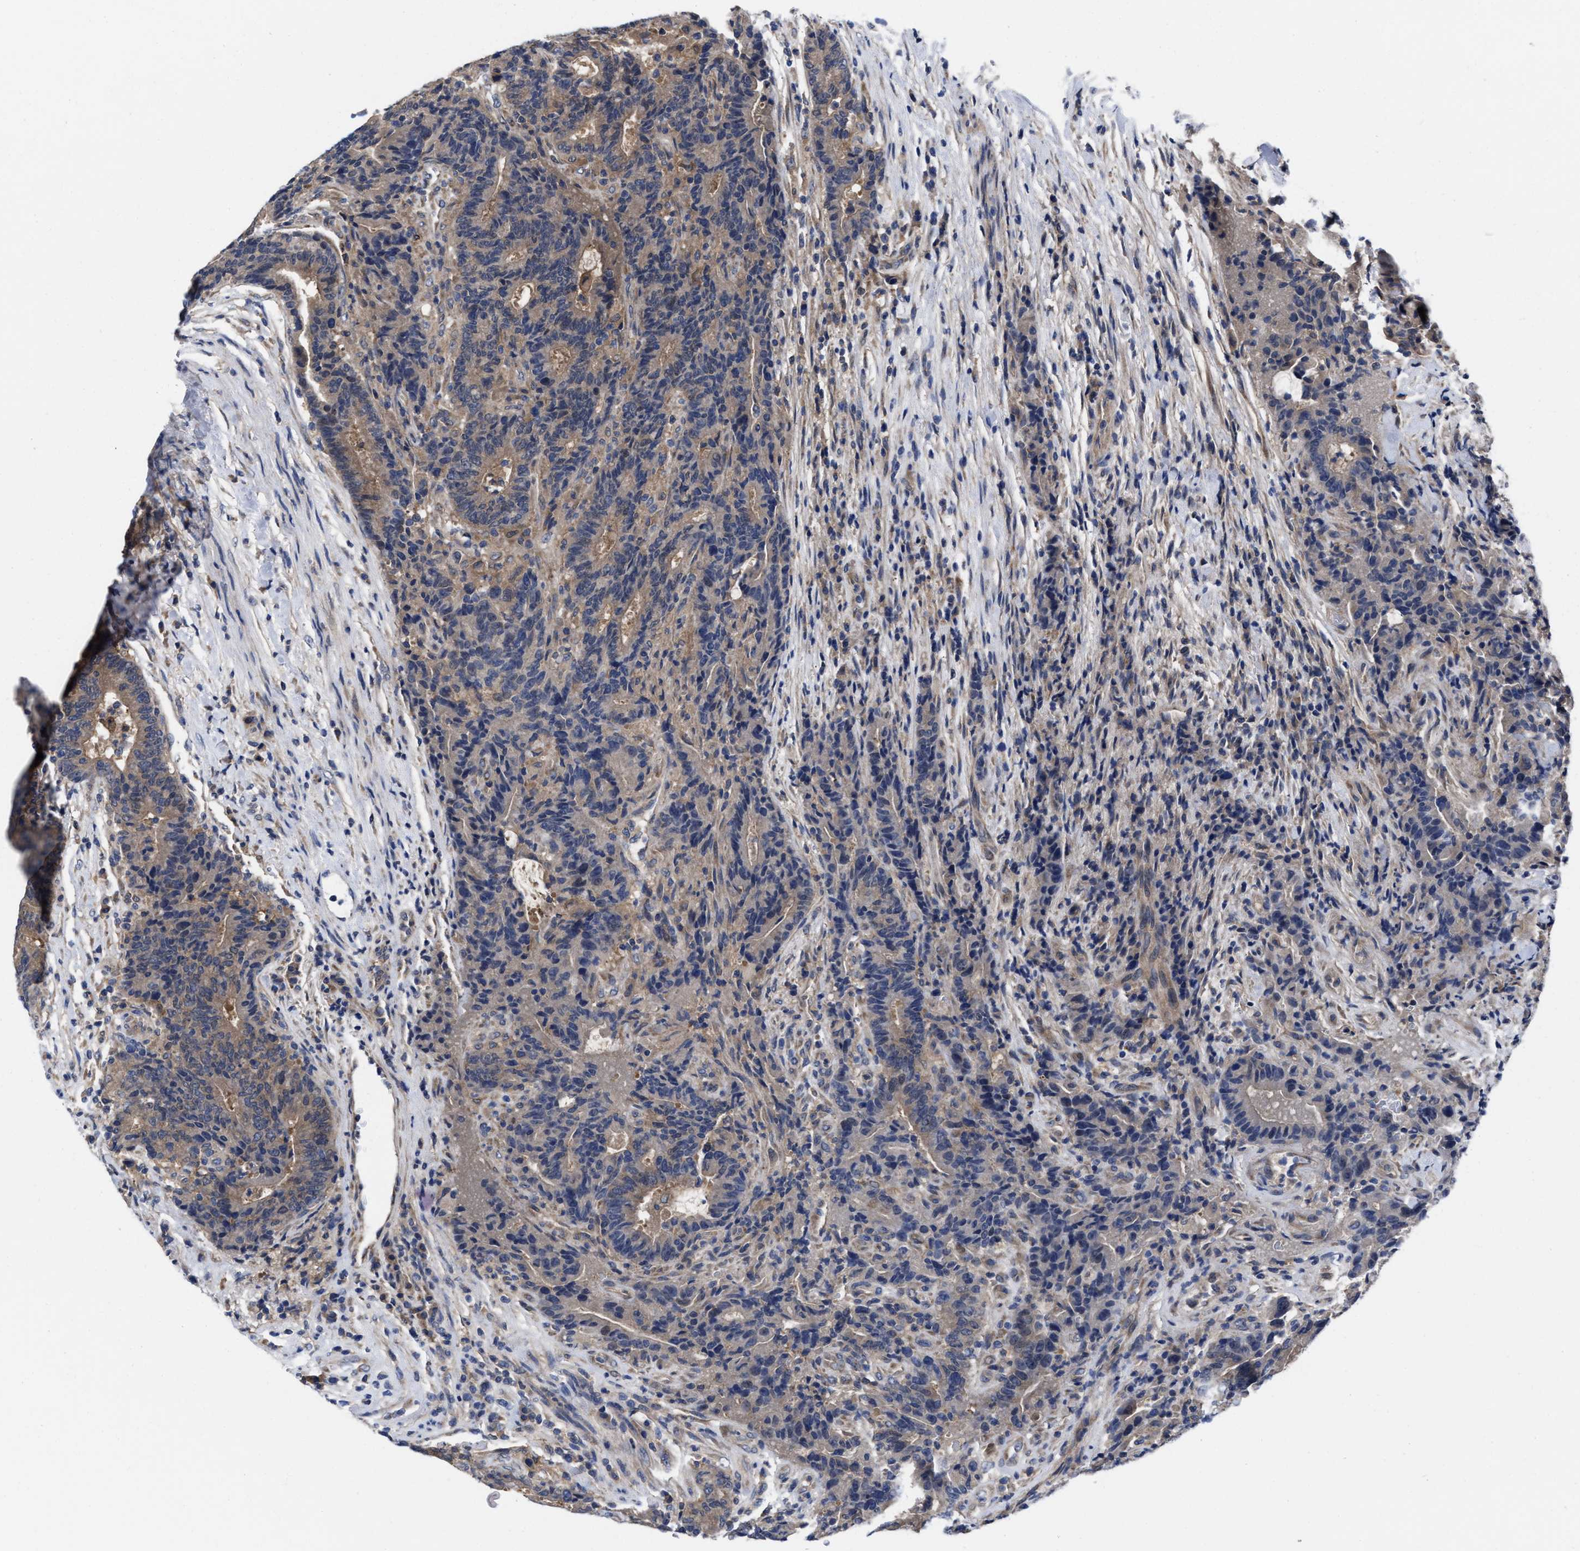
{"staining": {"intensity": "moderate", "quantity": "25%-75%", "location": "cytoplasmic/membranous"}, "tissue": "colorectal cancer", "cell_type": "Tumor cells", "image_type": "cancer", "snomed": [{"axis": "morphology", "description": "Normal tissue, NOS"}, {"axis": "morphology", "description": "Adenocarcinoma, NOS"}, {"axis": "topography", "description": "Colon"}], "caption": "Immunohistochemical staining of adenocarcinoma (colorectal) demonstrates medium levels of moderate cytoplasmic/membranous protein staining in about 25%-75% of tumor cells.", "gene": "TXNDC17", "patient": {"sex": "female", "age": 75}}